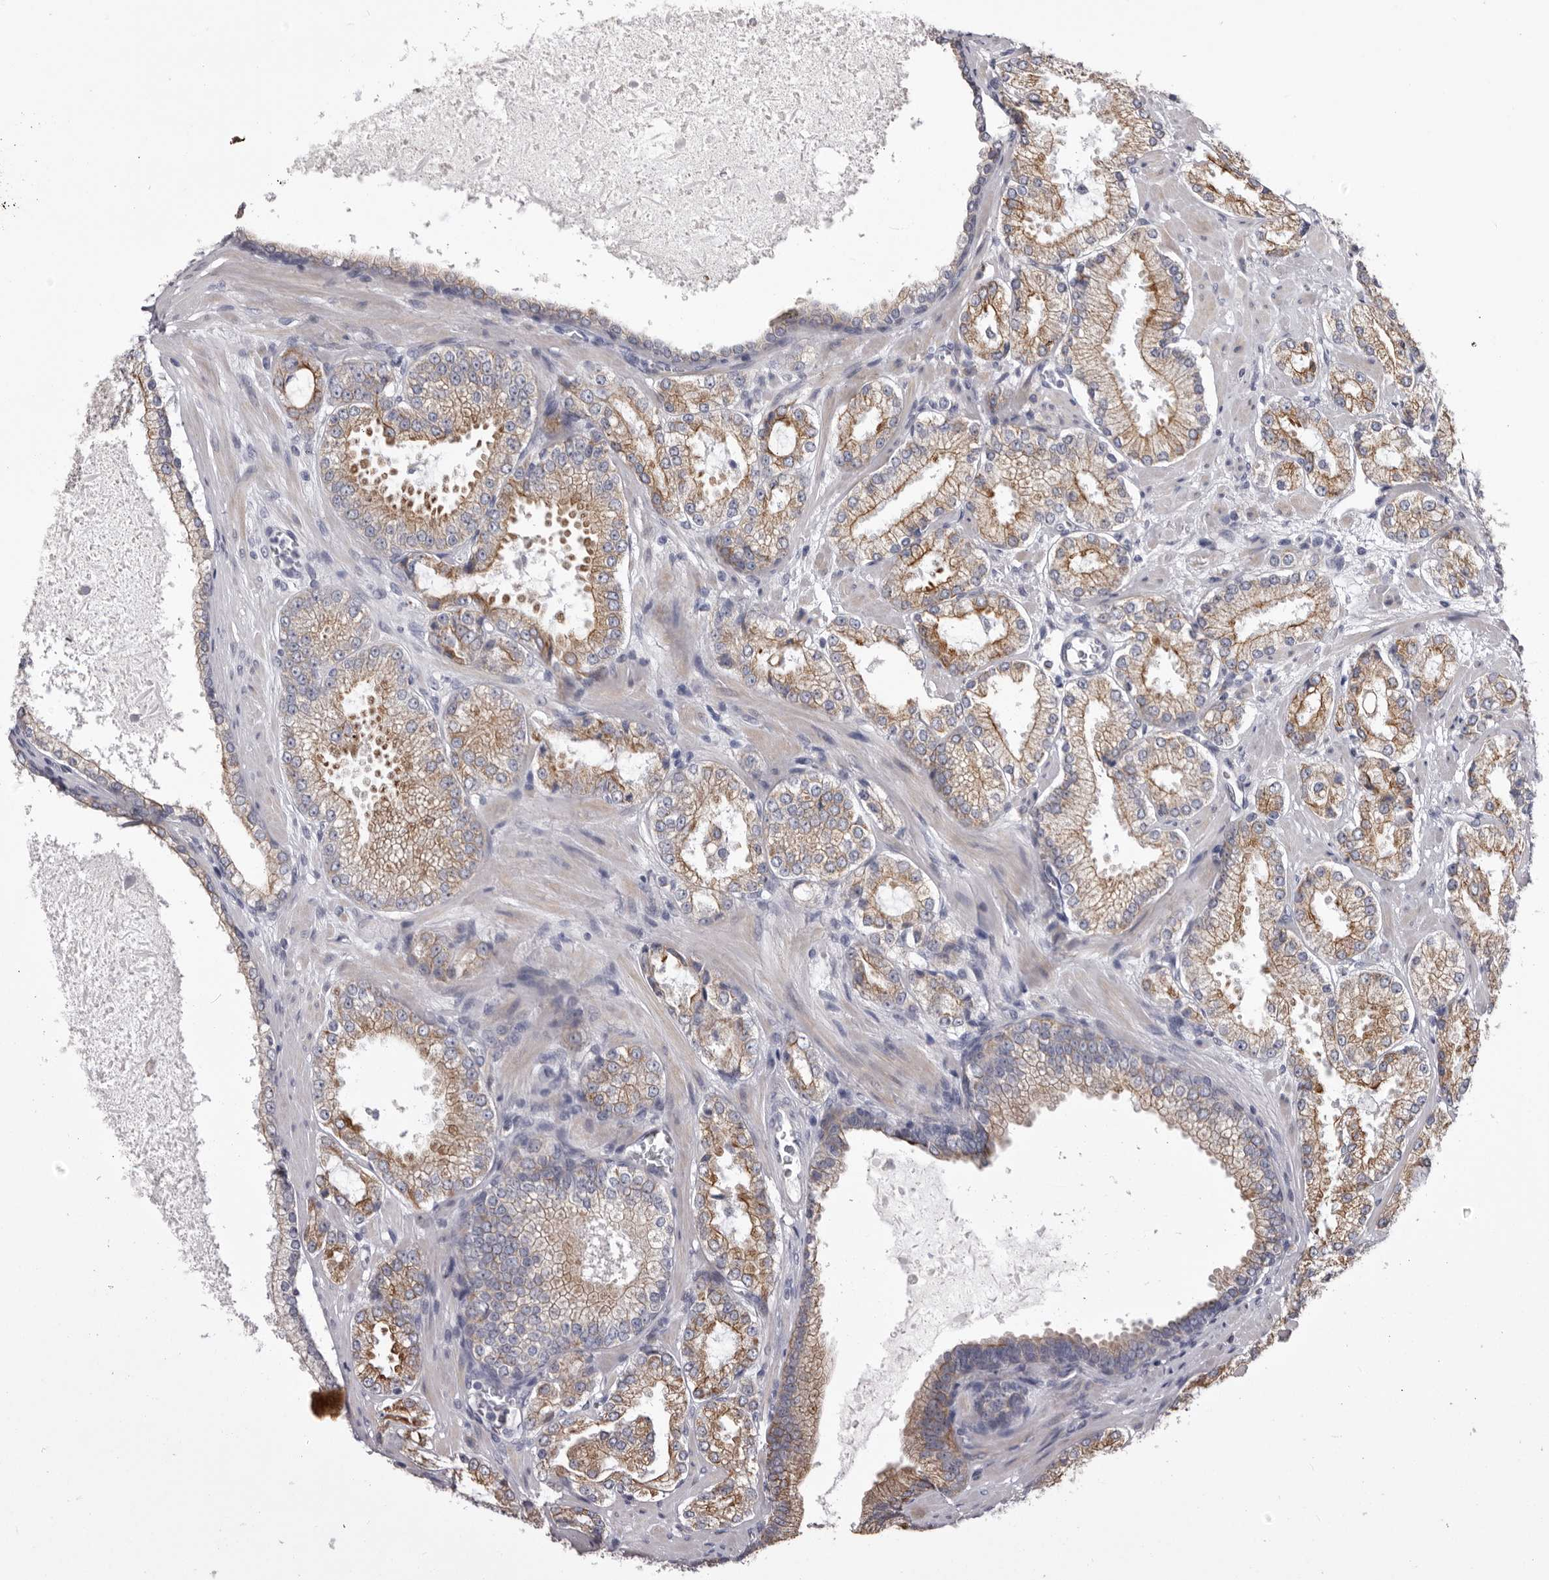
{"staining": {"intensity": "moderate", "quantity": "25%-75%", "location": "cytoplasmic/membranous"}, "tissue": "prostate cancer", "cell_type": "Tumor cells", "image_type": "cancer", "snomed": [{"axis": "morphology", "description": "Adenocarcinoma, High grade"}, {"axis": "topography", "description": "Prostate"}], "caption": "Immunohistochemical staining of human high-grade adenocarcinoma (prostate) exhibits moderate cytoplasmic/membranous protein positivity in approximately 25%-75% of tumor cells.", "gene": "LPAR6", "patient": {"sex": "male", "age": 73}}